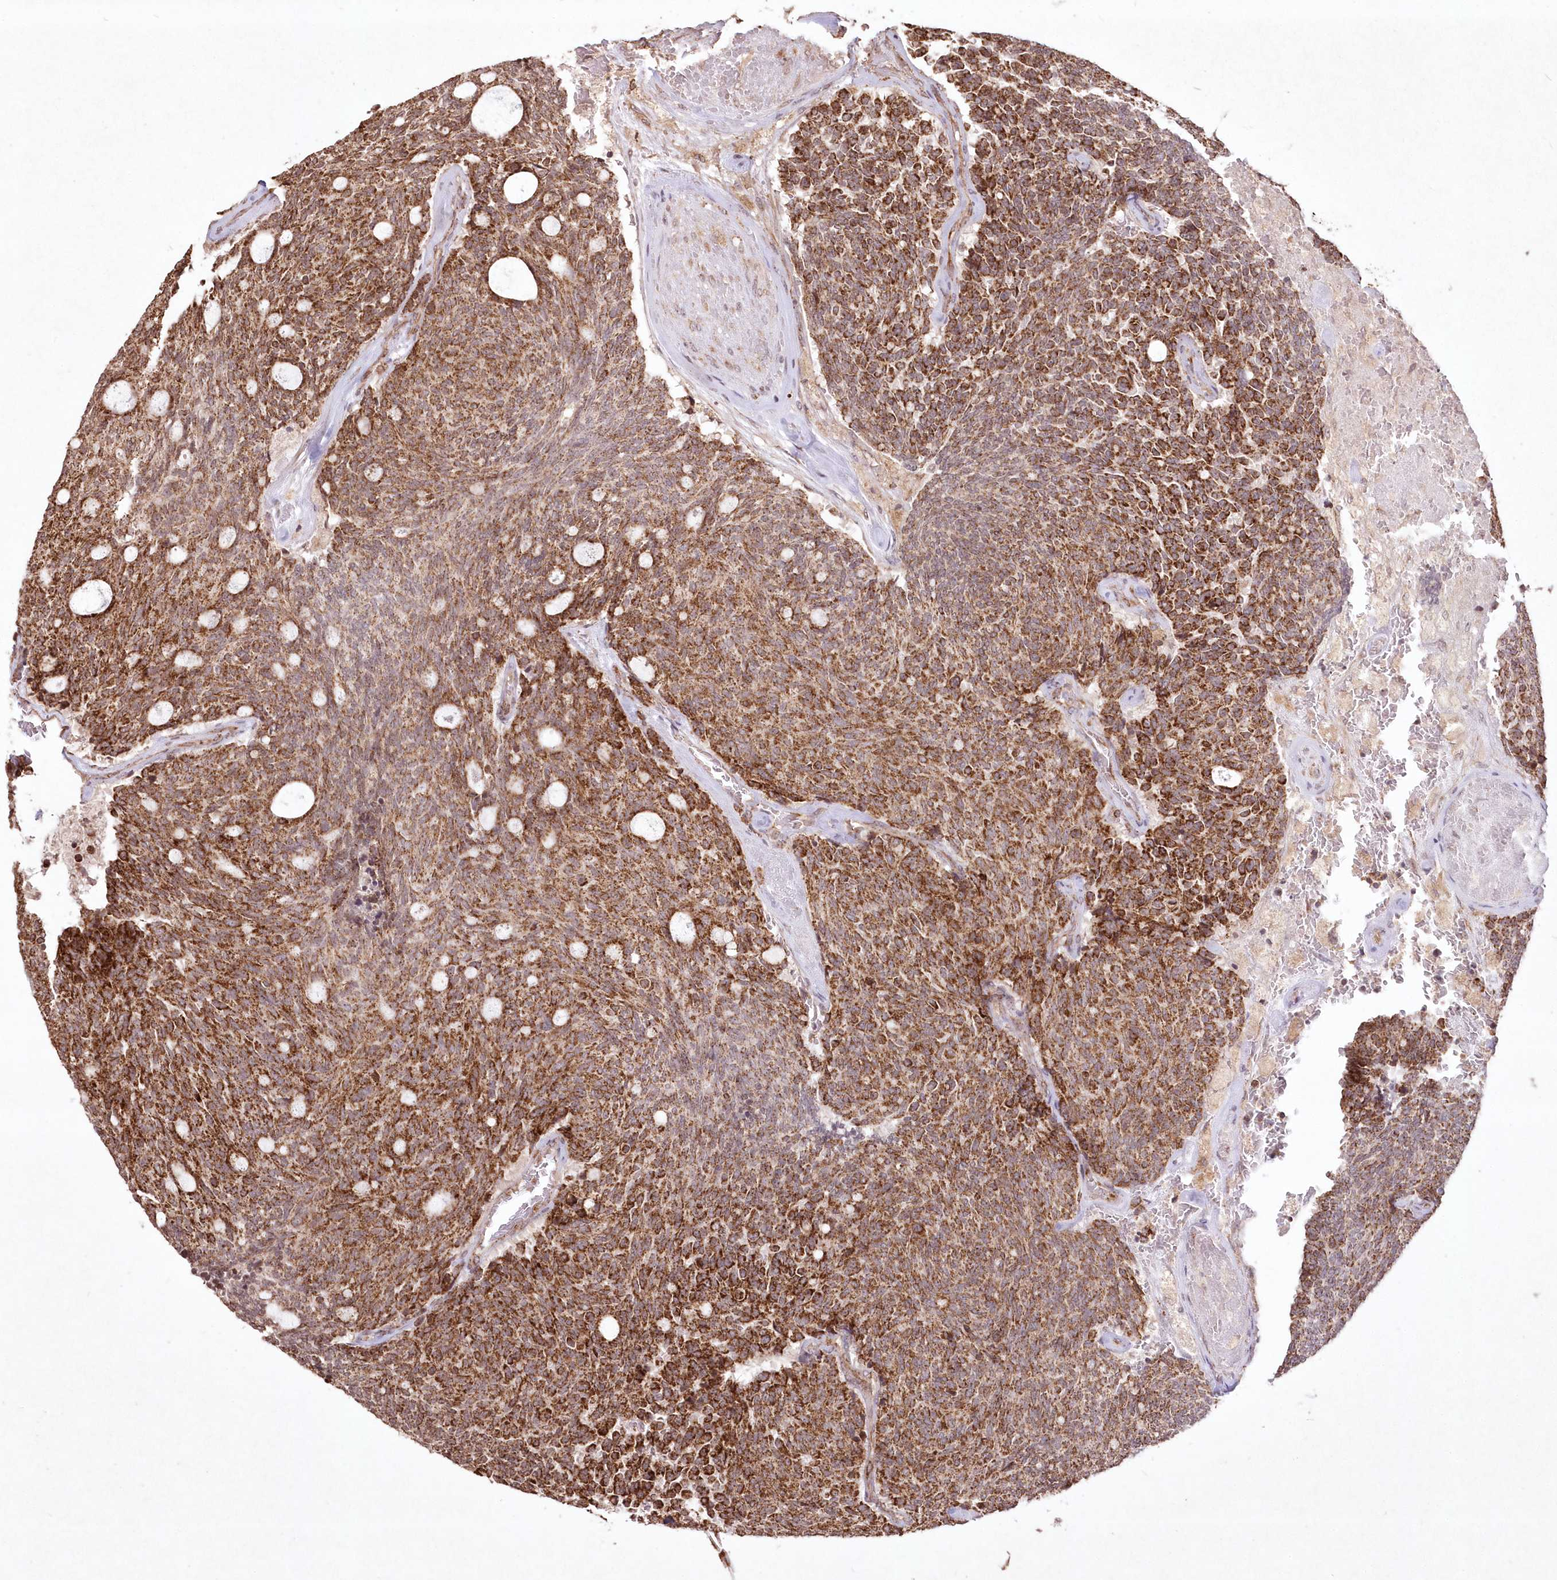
{"staining": {"intensity": "strong", "quantity": ">75%", "location": "cytoplasmic/membranous"}, "tissue": "carcinoid", "cell_type": "Tumor cells", "image_type": "cancer", "snomed": [{"axis": "morphology", "description": "Carcinoid, malignant, NOS"}, {"axis": "topography", "description": "Pancreas"}], "caption": "A brown stain highlights strong cytoplasmic/membranous positivity of a protein in carcinoid (malignant) tumor cells.", "gene": "LRPPRC", "patient": {"sex": "female", "age": 54}}